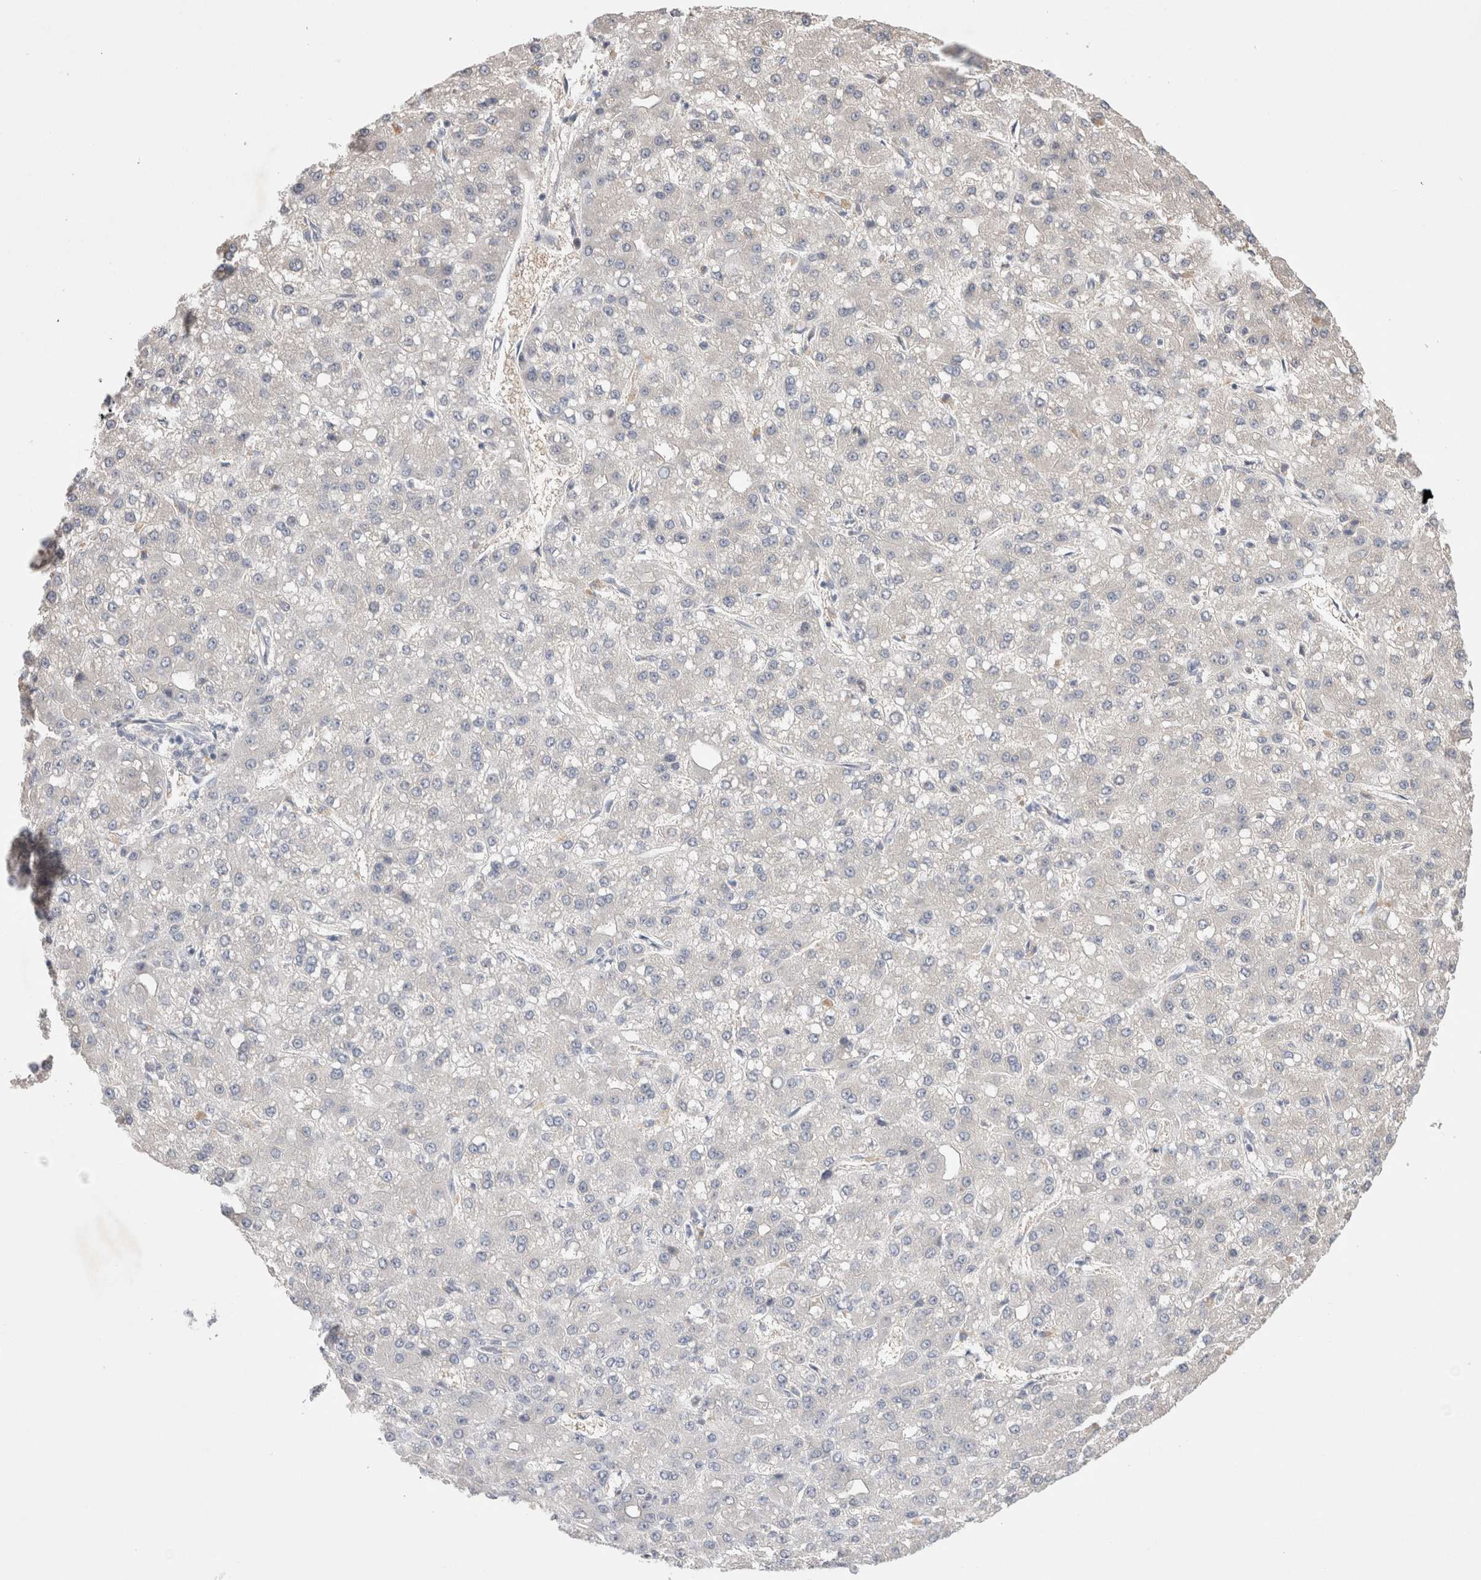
{"staining": {"intensity": "negative", "quantity": "none", "location": "none"}, "tissue": "liver cancer", "cell_type": "Tumor cells", "image_type": "cancer", "snomed": [{"axis": "morphology", "description": "Carcinoma, Hepatocellular, NOS"}, {"axis": "topography", "description": "Liver"}], "caption": "Liver cancer was stained to show a protein in brown. There is no significant positivity in tumor cells.", "gene": "IFT74", "patient": {"sex": "male", "age": 67}}